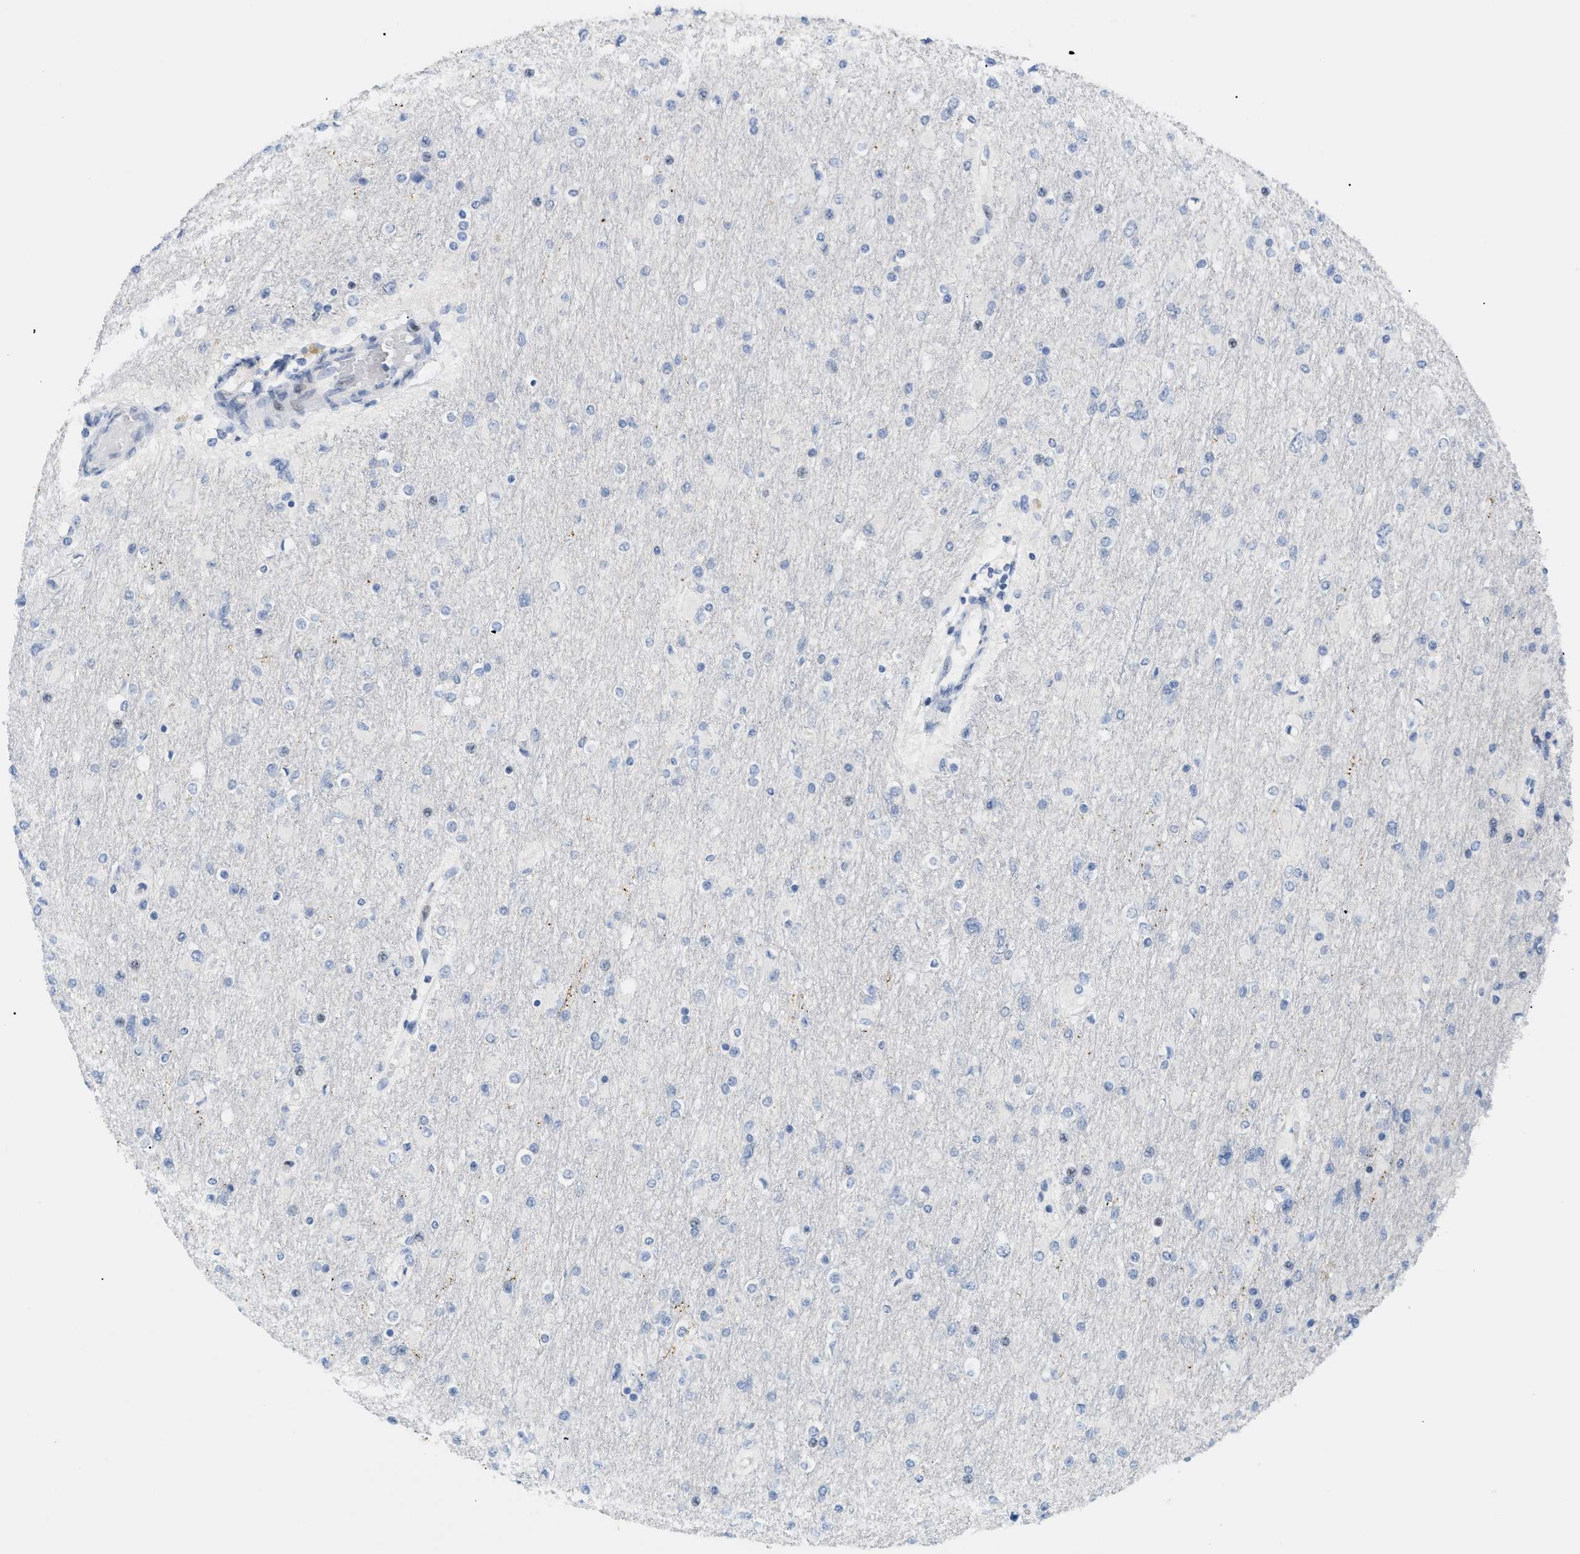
{"staining": {"intensity": "negative", "quantity": "none", "location": "none"}, "tissue": "glioma", "cell_type": "Tumor cells", "image_type": "cancer", "snomed": [{"axis": "morphology", "description": "Glioma, malignant, High grade"}, {"axis": "topography", "description": "Cerebral cortex"}], "caption": "This is an immunohistochemistry histopathology image of glioma. There is no expression in tumor cells.", "gene": "MED1", "patient": {"sex": "female", "age": 36}}